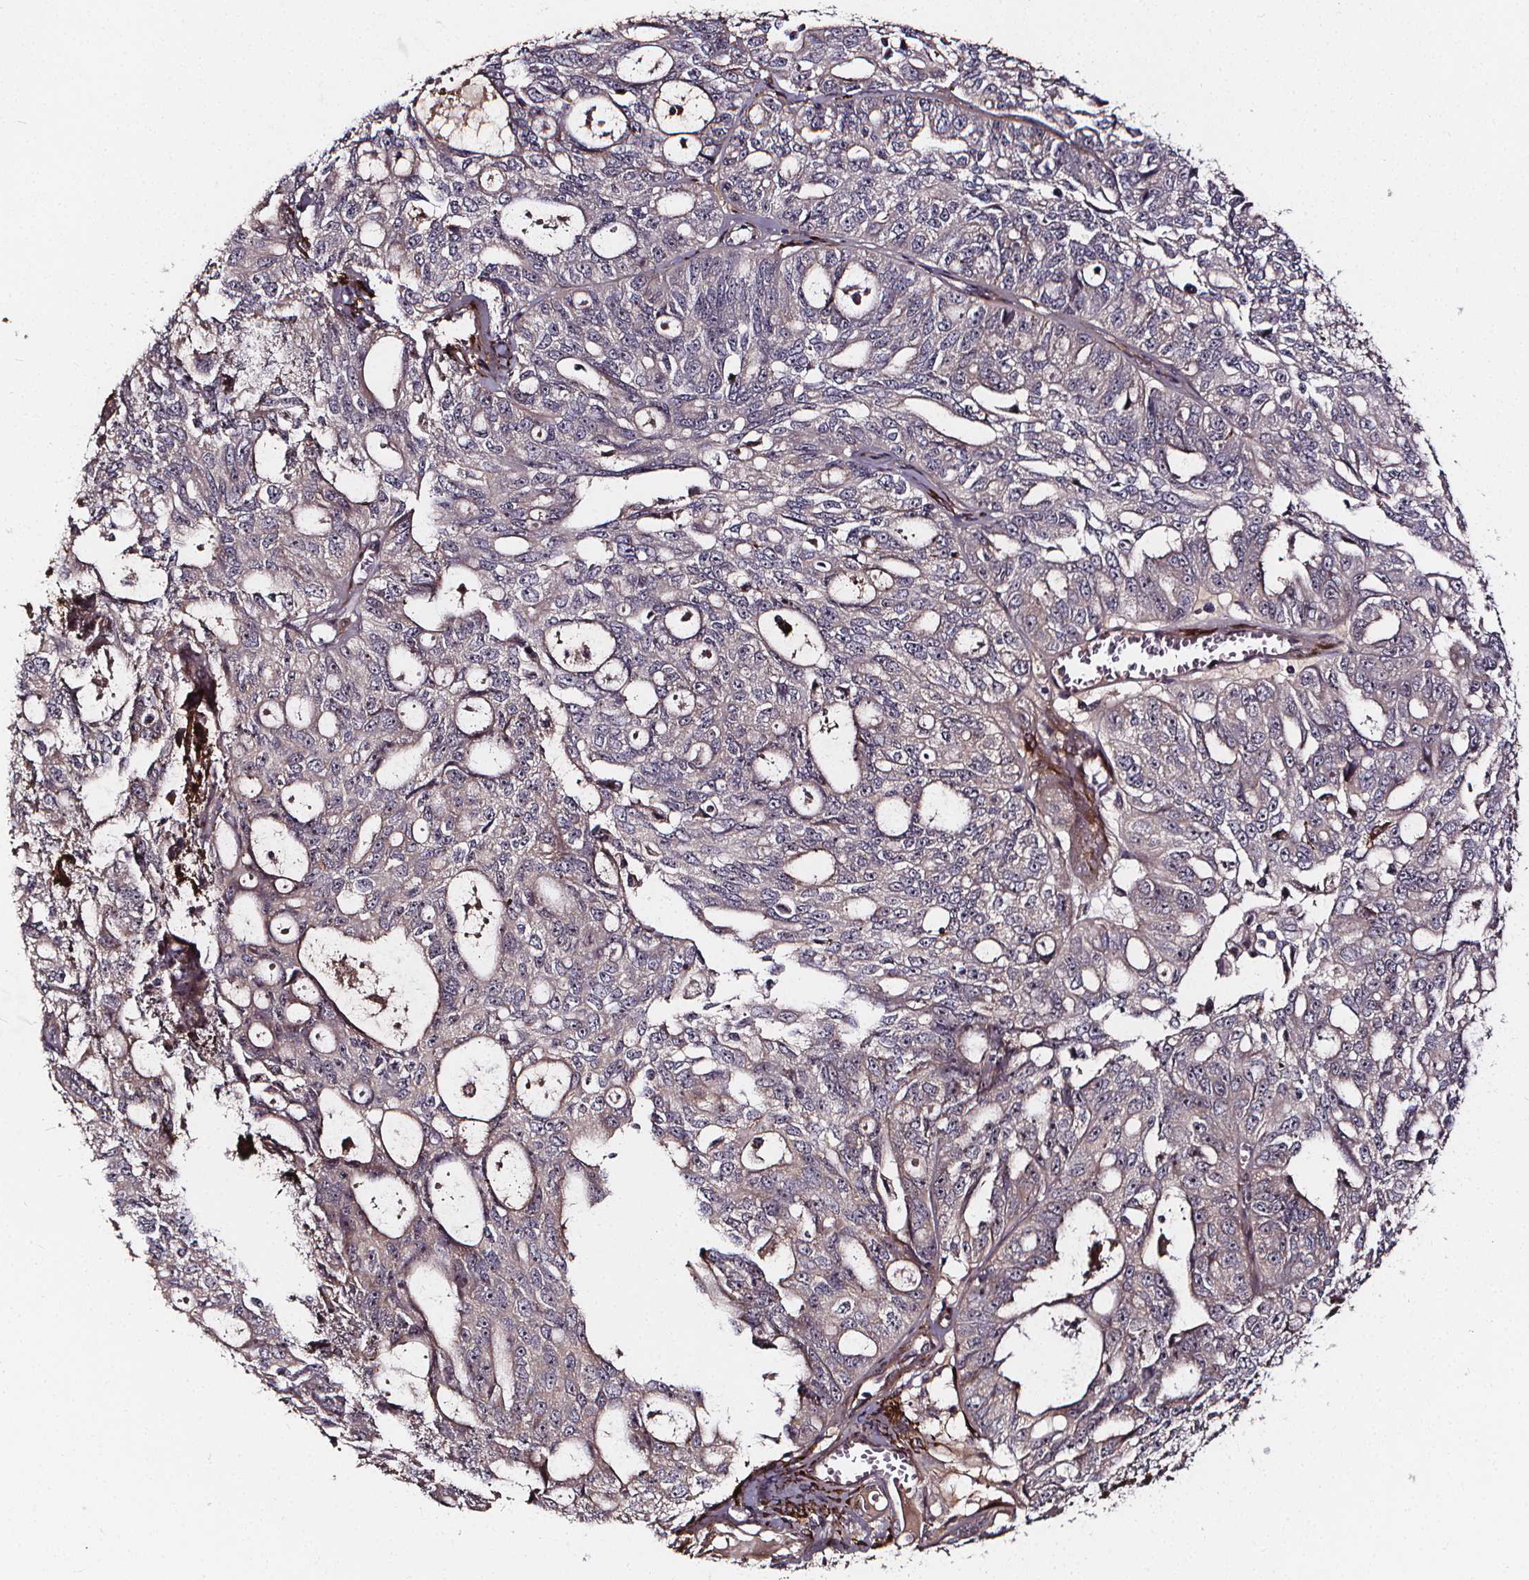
{"staining": {"intensity": "negative", "quantity": "none", "location": "none"}, "tissue": "ovarian cancer", "cell_type": "Tumor cells", "image_type": "cancer", "snomed": [{"axis": "morphology", "description": "Carcinoma, endometroid"}, {"axis": "topography", "description": "Ovary"}], "caption": "This is an IHC histopathology image of ovarian cancer. There is no positivity in tumor cells.", "gene": "AEBP1", "patient": {"sex": "female", "age": 65}}